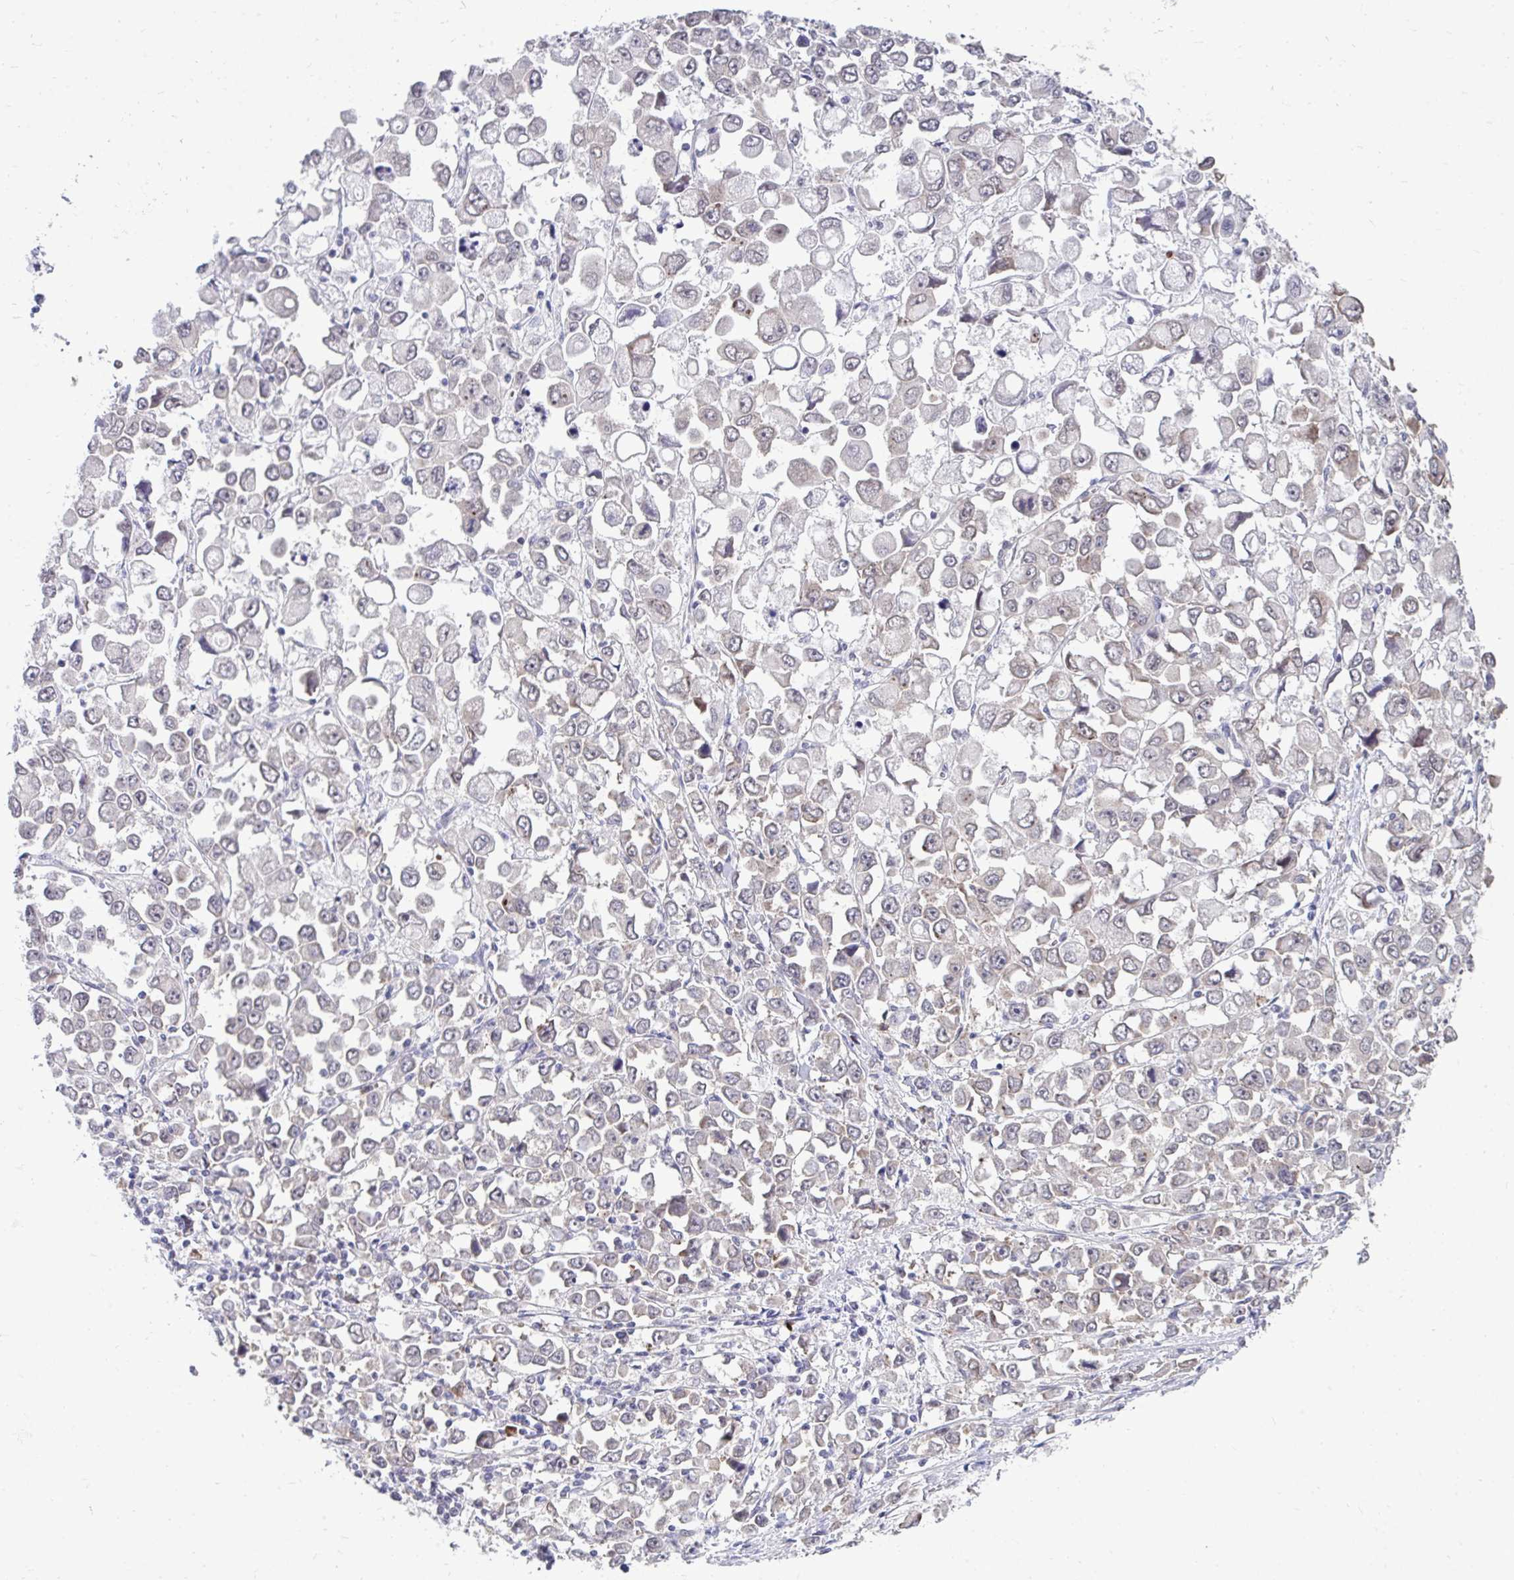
{"staining": {"intensity": "weak", "quantity": "<25%", "location": "cytoplasmic/membranous"}, "tissue": "stomach cancer", "cell_type": "Tumor cells", "image_type": "cancer", "snomed": [{"axis": "morphology", "description": "Adenocarcinoma, NOS"}, {"axis": "topography", "description": "Stomach, upper"}], "caption": "DAB immunohistochemical staining of human adenocarcinoma (stomach) reveals no significant positivity in tumor cells.", "gene": "SELENON", "patient": {"sex": "male", "age": 70}}